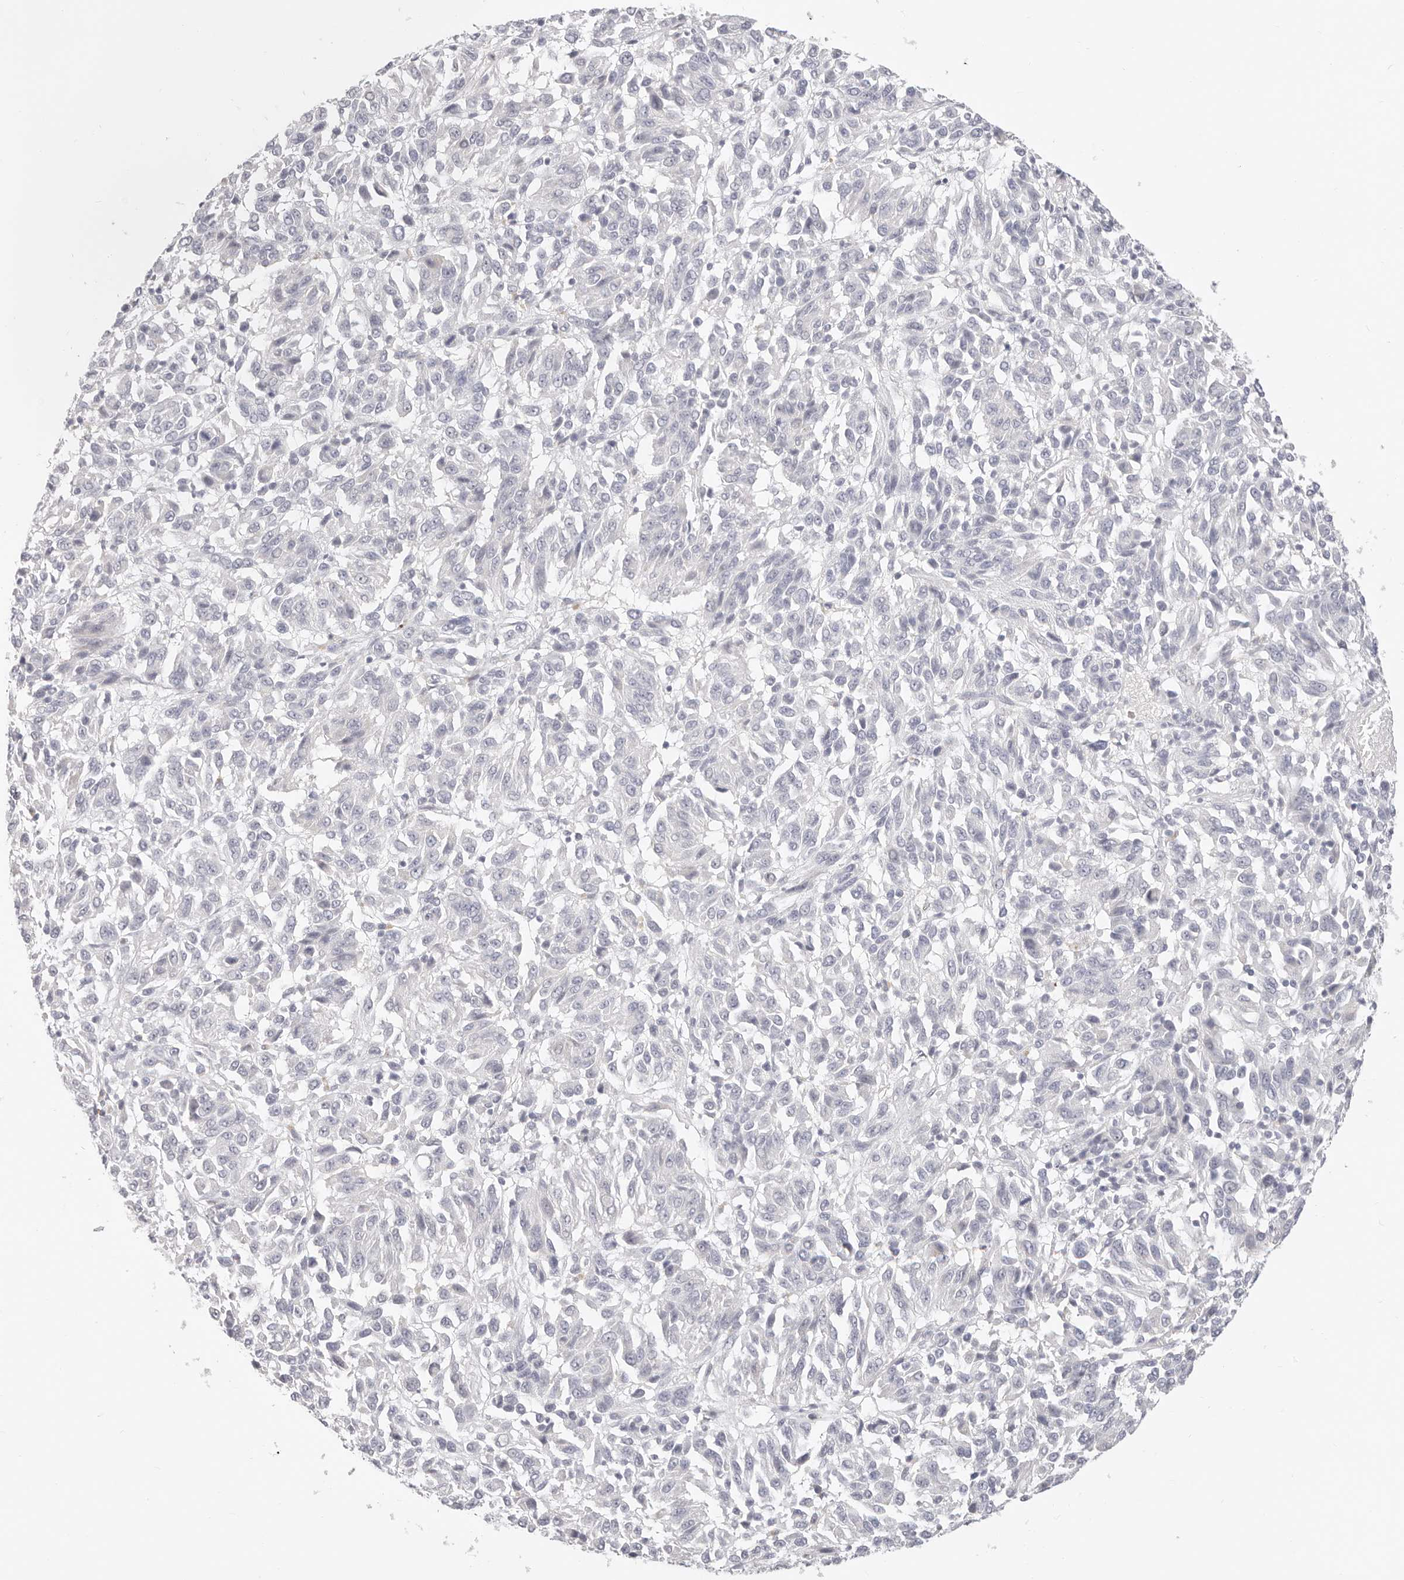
{"staining": {"intensity": "negative", "quantity": "none", "location": "none"}, "tissue": "melanoma", "cell_type": "Tumor cells", "image_type": "cancer", "snomed": [{"axis": "morphology", "description": "Malignant melanoma, NOS"}, {"axis": "topography", "description": "Skin"}], "caption": "Malignant melanoma stained for a protein using IHC demonstrates no staining tumor cells.", "gene": "ASCL1", "patient": {"sex": "female", "age": 82}}